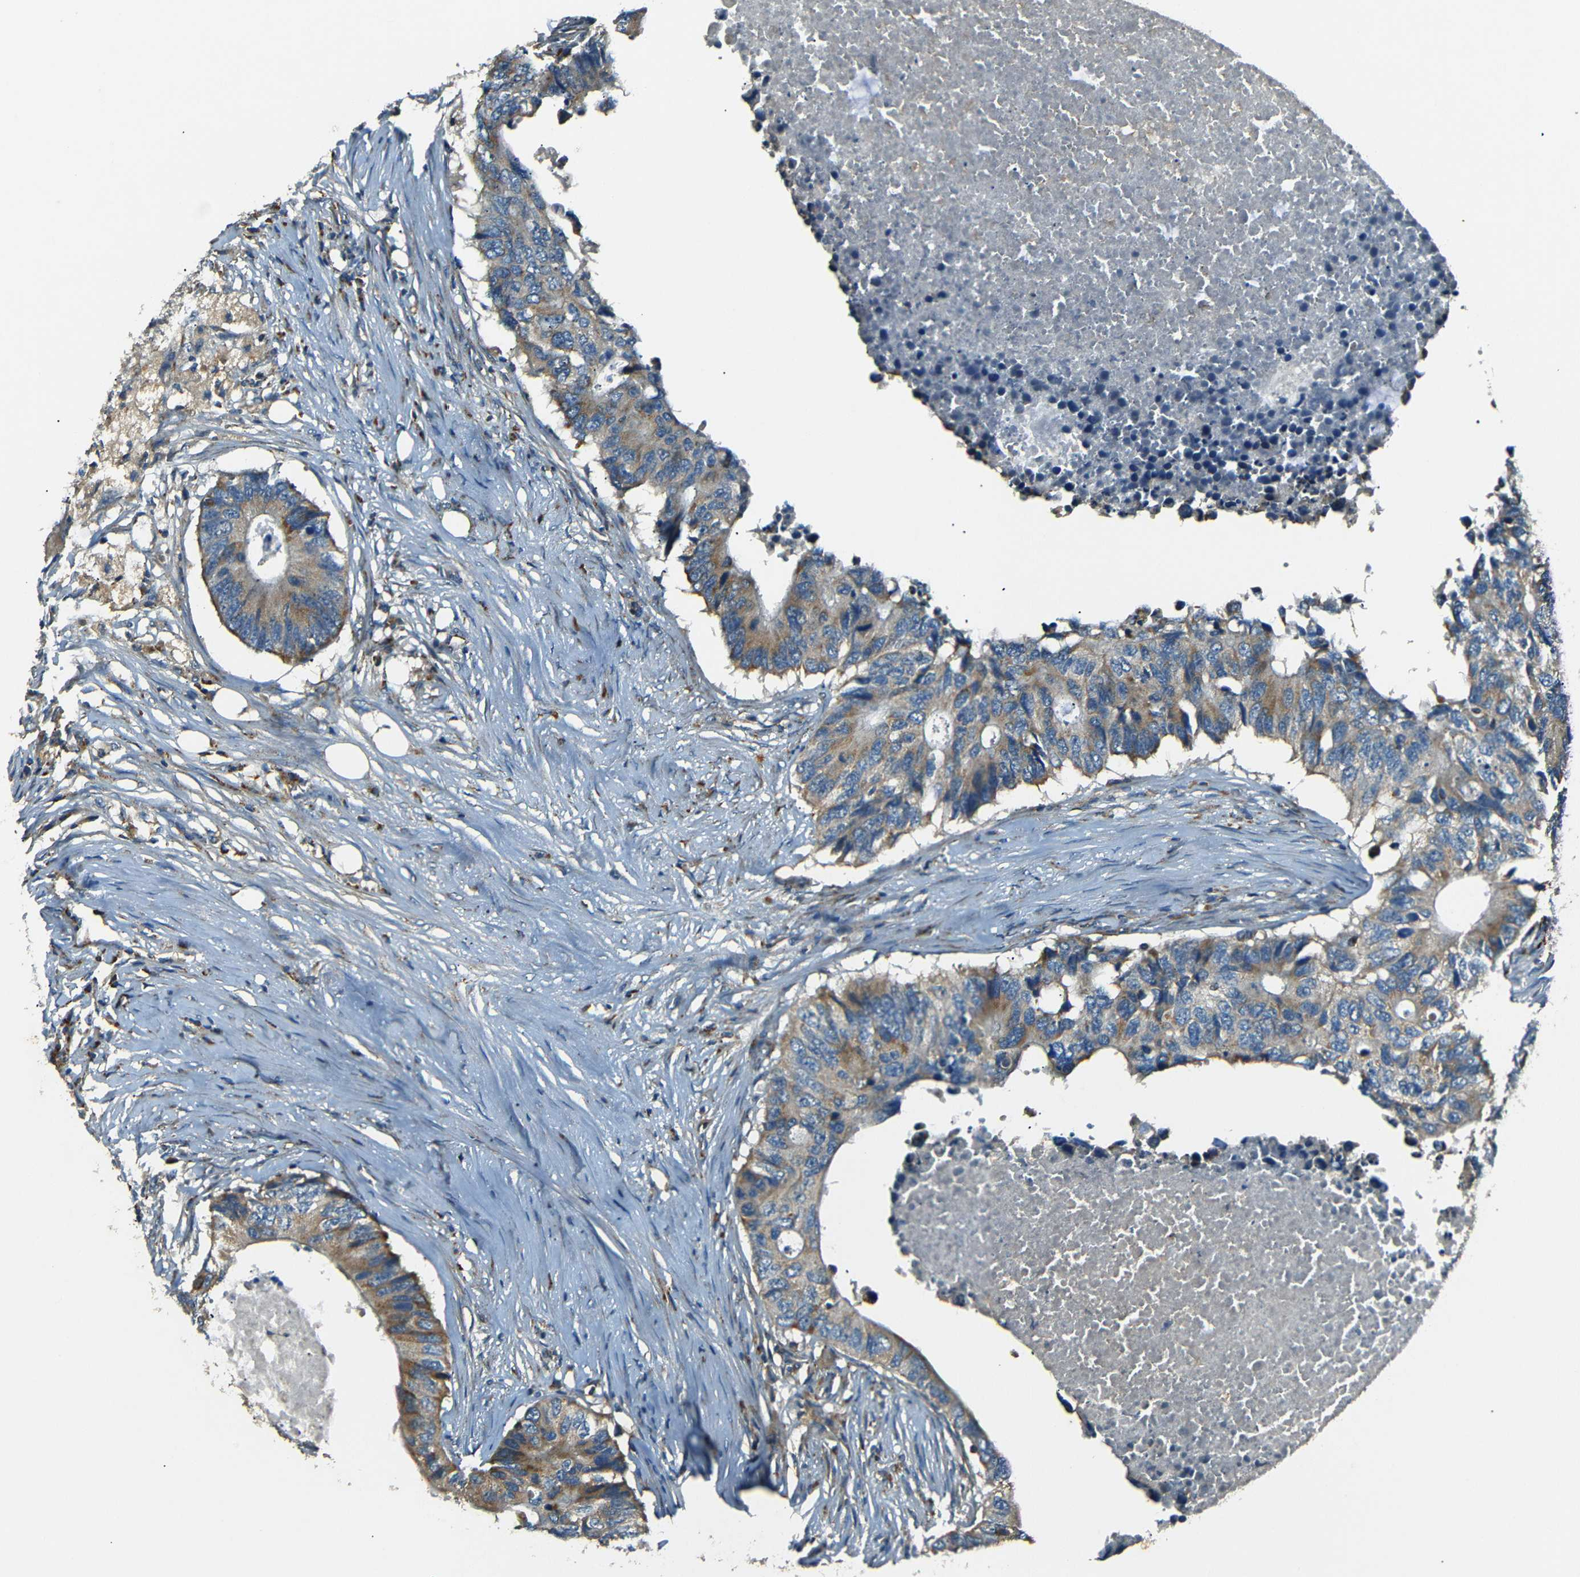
{"staining": {"intensity": "moderate", "quantity": "25%-75%", "location": "cytoplasmic/membranous"}, "tissue": "colorectal cancer", "cell_type": "Tumor cells", "image_type": "cancer", "snomed": [{"axis": "morphology", "description": "Adenocarcinoma, NOS"}, {"axis": "topography", "description": "Colon"}], "caption": "High-power microscopy captured an immunohistochemistry histopathology image of colorectal cancer, revealing moderate cytoplasmic/membranous positivity in about 25%-75% of tumor cells. The protein is shown in brown color, while the nuclei are stained blue.", "gene": "NETO2", "patient": {"sex": "male", "age": 71}}